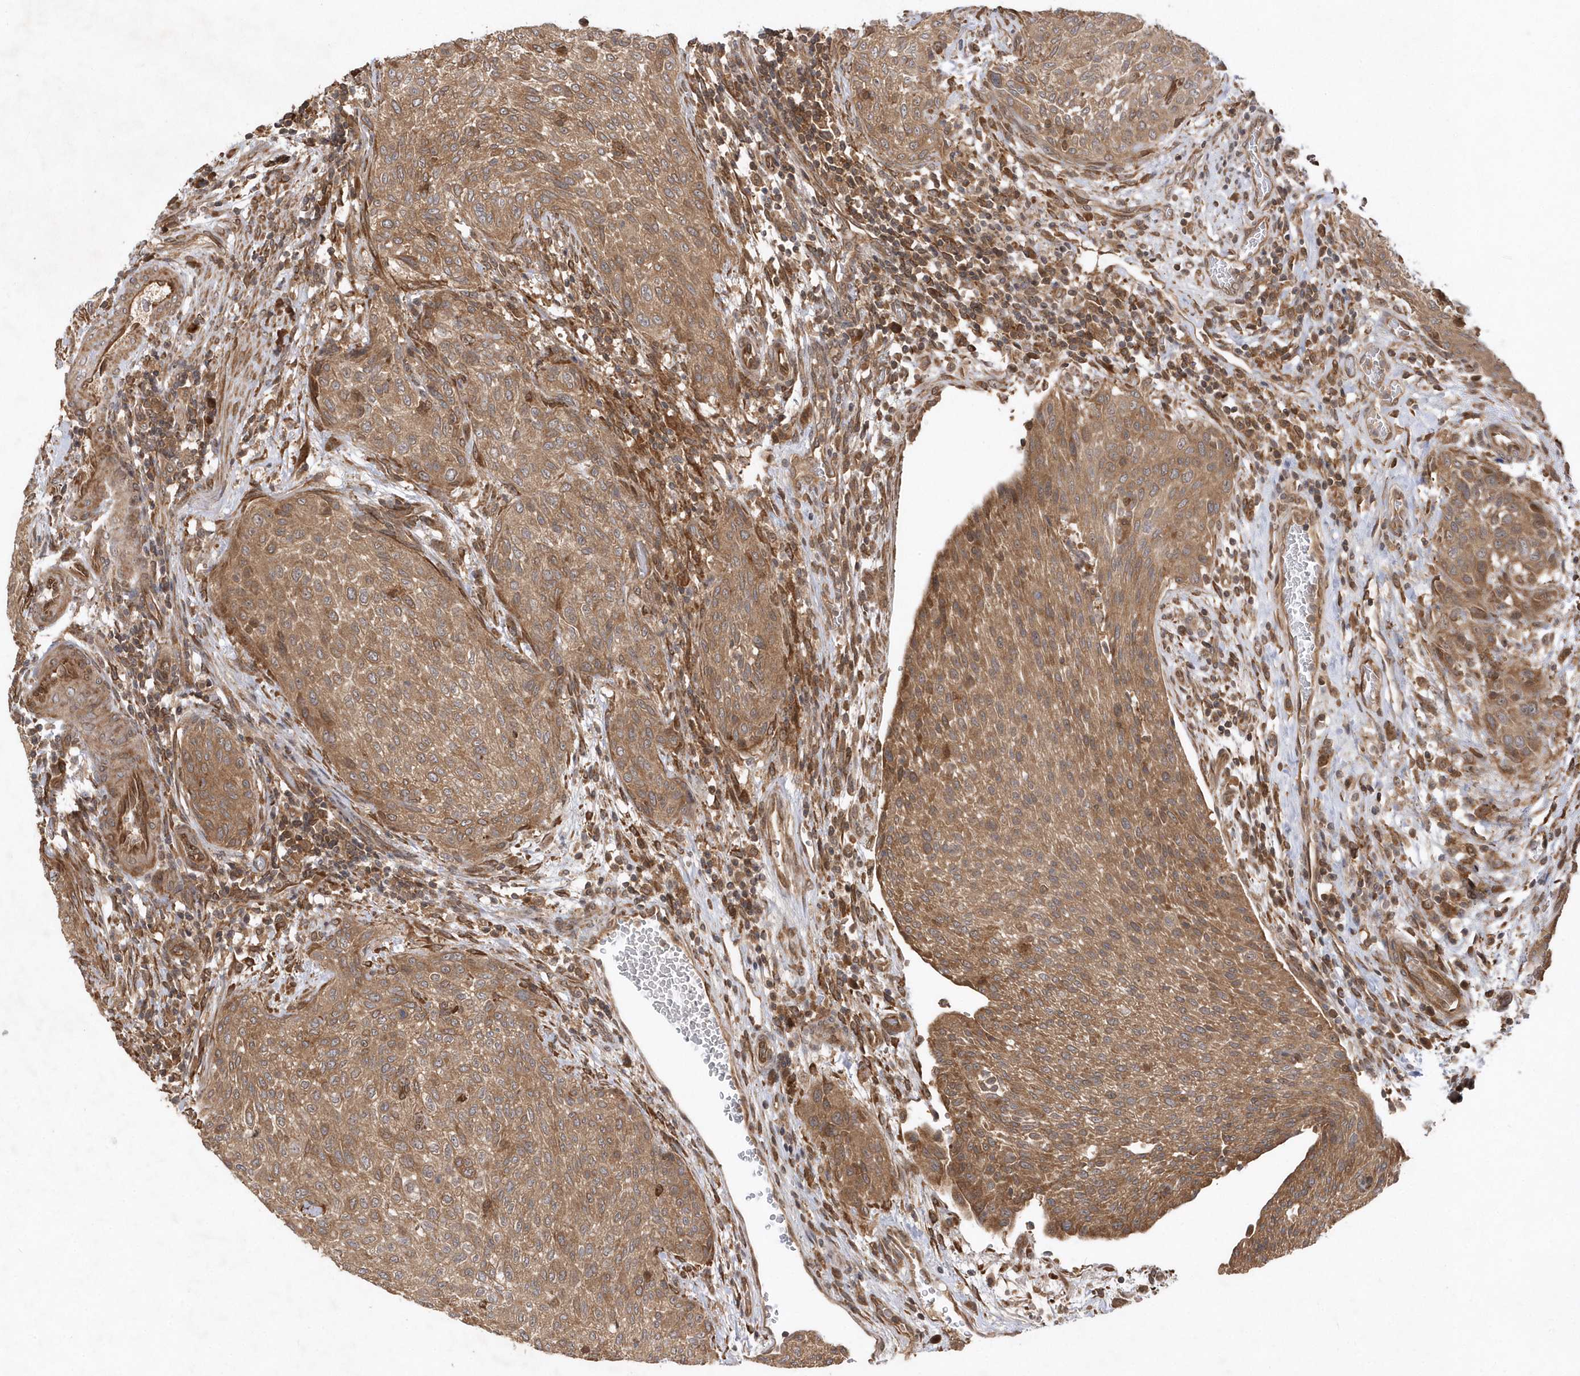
{"staining": {"intensity": "moderate", "quantity": ">75%", "location": "cytoplasmic/membranous"}, "tissue": "urothelial cancer", "cell_type": "Tumor cells", "image_type": "cancer", "snomed": [{"axis": "morphology", "description": "Urothelial carcinoma, High grade"}, {"axis": "topography", "description": "Urinary bladder"}], "caption": "Human urothelial cancer stained with a brown dye exhibits moderate cytoplasmic/membranous positive positivity in approximately >75% of tumor cells.", "gene": "GFM2", "patient": {"sex": "male", "age": 35}}